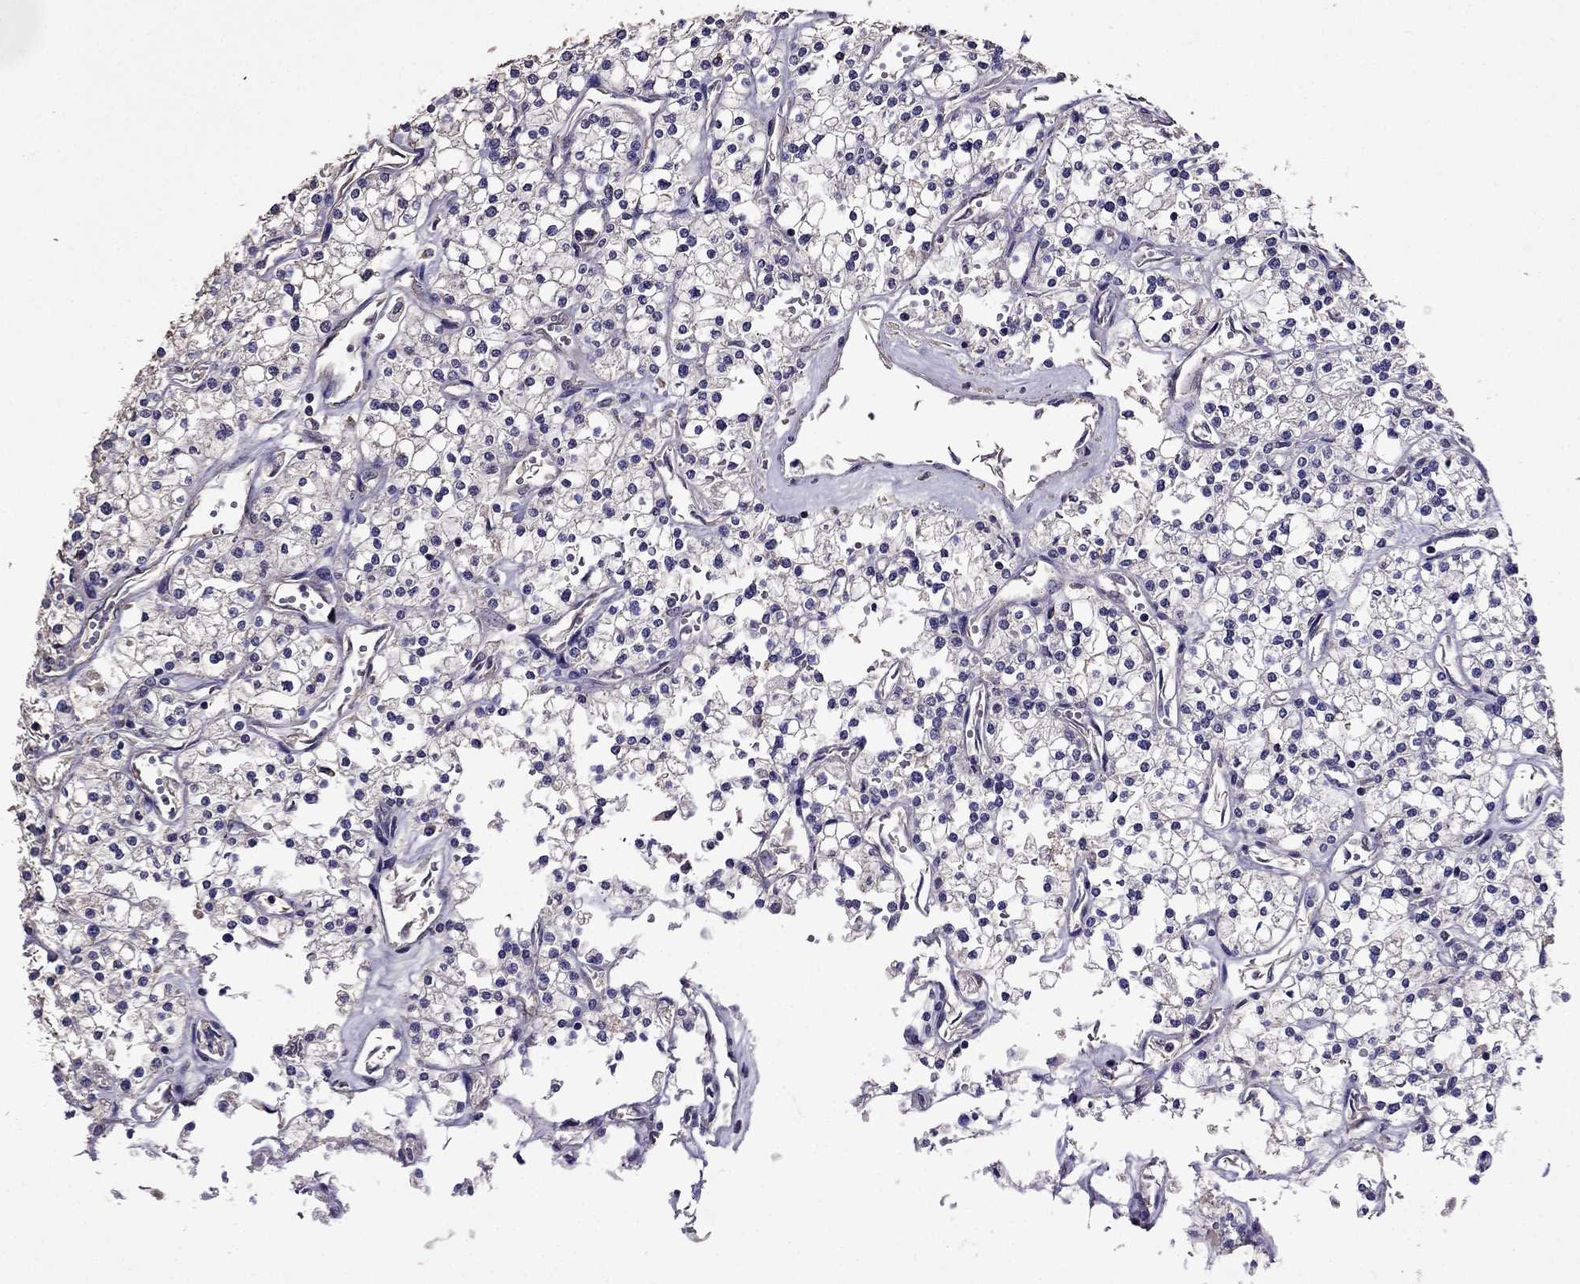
{"staining": {"intensity": "negative", "quantity": "none", "location": "none"}, "tissue": "renal cancer", "cell_type": "Tumor cells", "image_type": "cancer", "snomed": [{"axis": "morphology", "description": "Adenocarcinoma, NOS"}, {"axis": "topography", "description": "Kidney"}], "caption": "IHC image of renal cancer (adenocarcinoma) stained for a protein (brown), which shows no positivity in tumor cells.", "gene": "NKX3-1", "patient": {"sex": "male", "age": 80}}